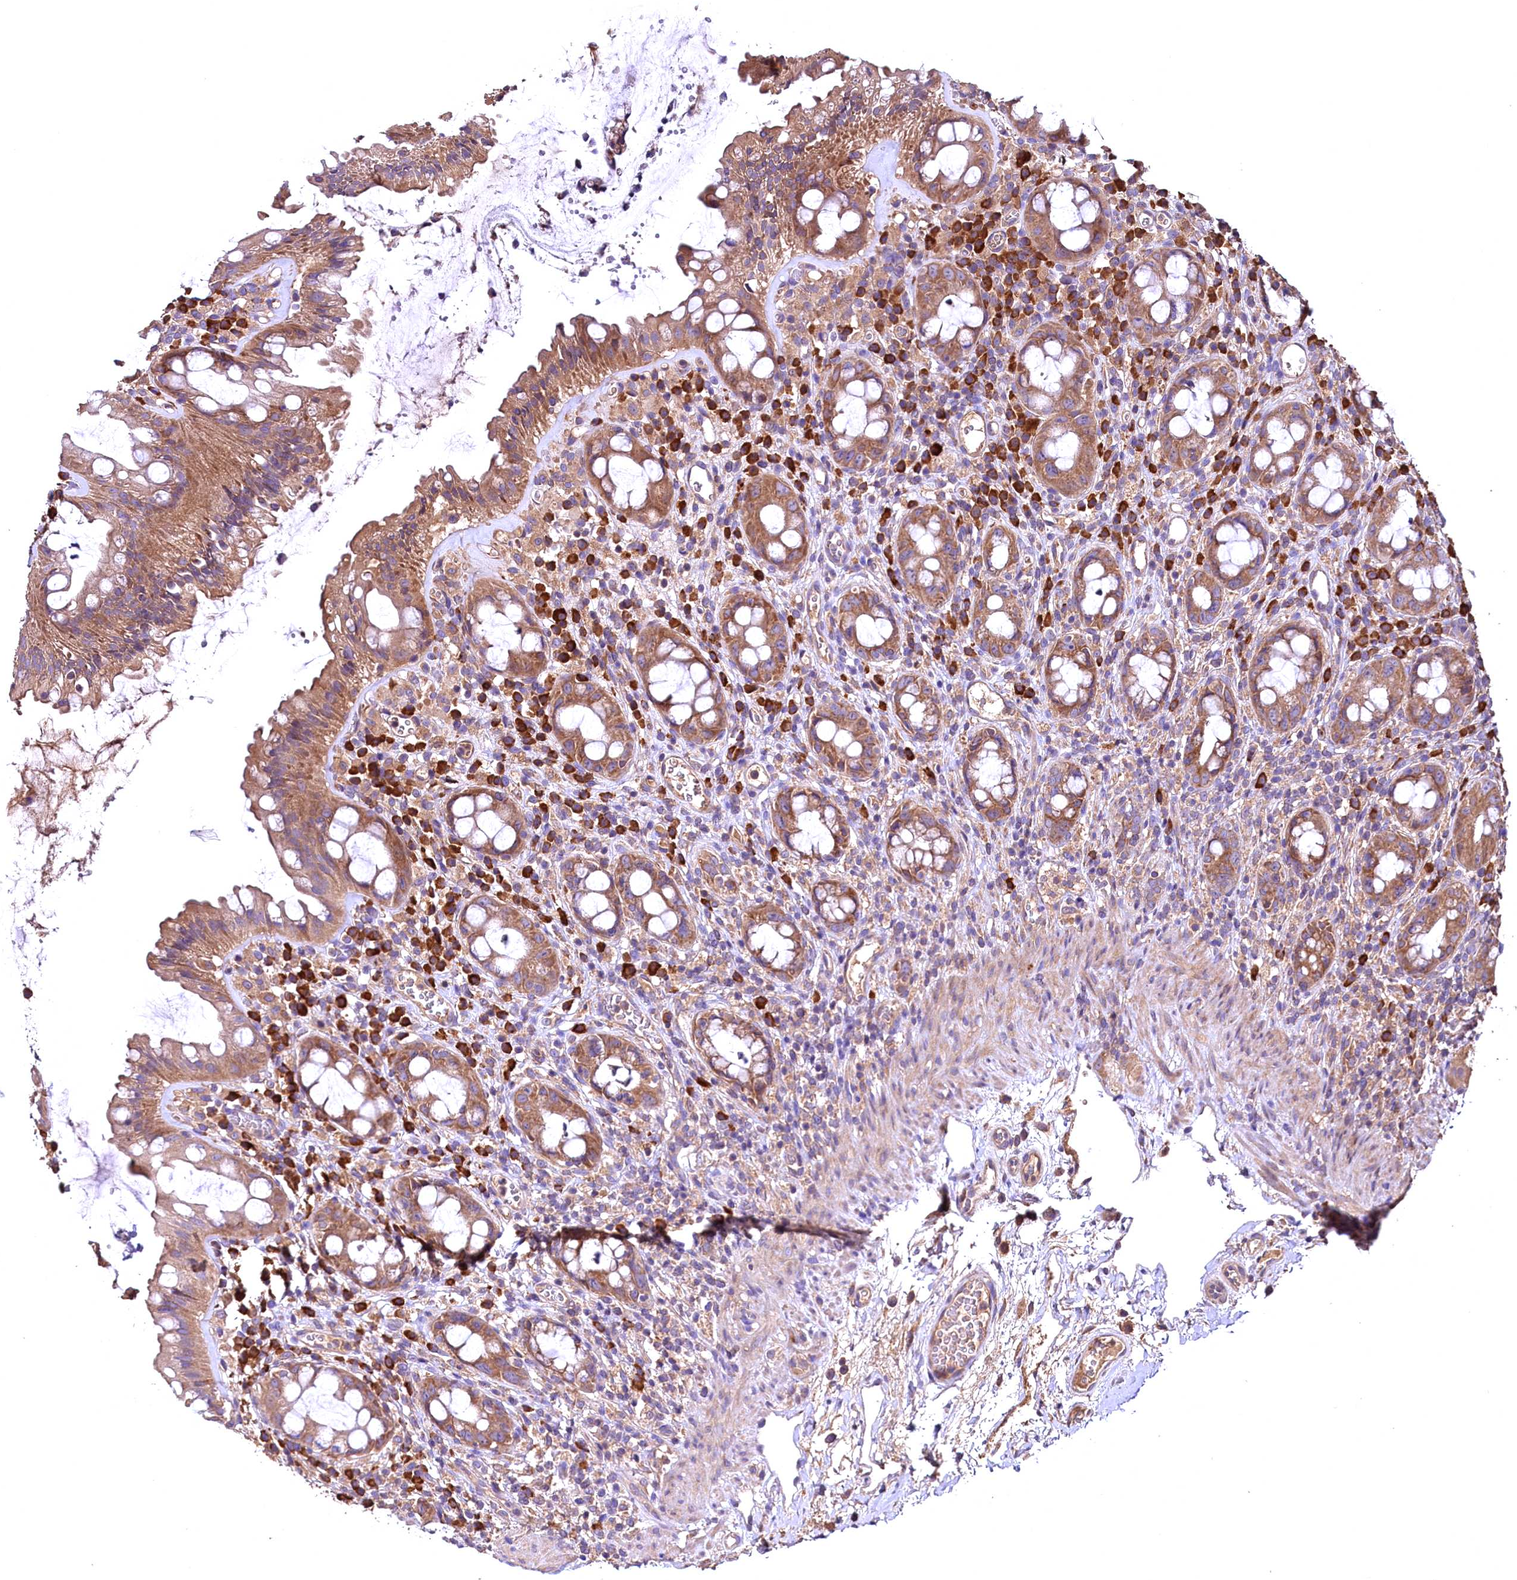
{"staining": {"intensity": "moderate", "quantity": ">75%", "location": "cytoplasmic/membranous"}, "tissue": "rectum", "cell_type": "Glandular cells", "image_type": "normal", "snomed": [{"axis": "morphology", "description": "Normal tissue, NOS"}, {"axis": "topography", "description": "Rectum"}], "caption": "Protein analysis of unremarkable rectum shows moderate cytoplasmic/membranous expression in about >75% of glandular cells. (DAB (3,3'-diaminobenzidine) = brown stain, brightfield microscopy at high magnification).", "gene": "ENKD1", "patient": {"sex": "female", "age": 57}}